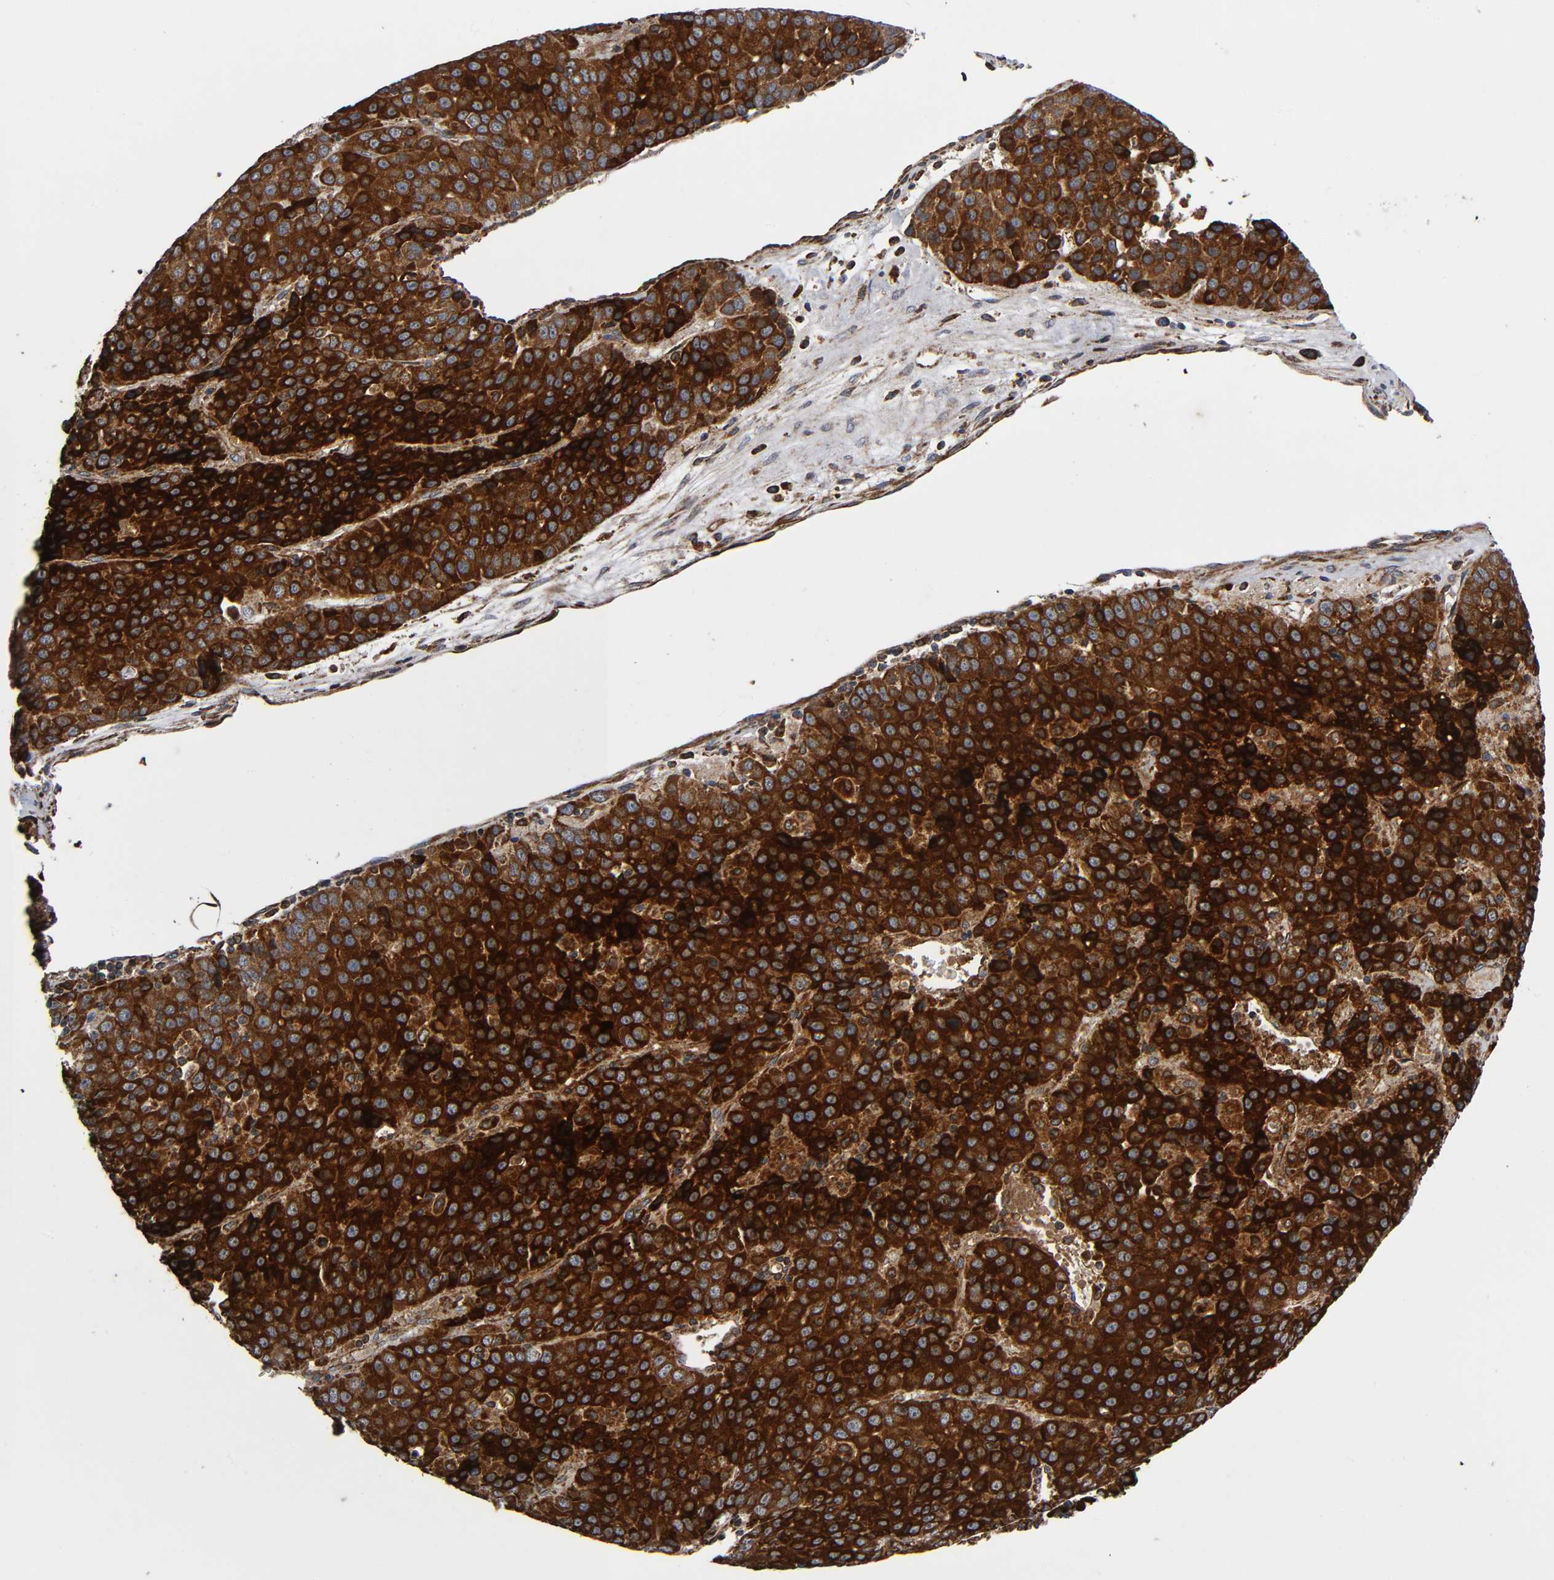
{"staining": {"intensity": "strong", "quantity": ">75%", "location": "cytoplasmic/membranous"}, "tissue": "liver cancer", "cell_type": "Tumor cells", "image_type": "cancer", "snomed": [{"axis": "morphology", "description": "Carcinoma, Hepatocellular, NOS"}, {"axis": "topography", "description": "Liver"}], "caption": "Liver cancer stained with DAB IHC displays high levels of strong cytoplasmic/membranous expression in approximately >75% of tumor cells. Immunohistochemistry stains the protein in brown and the nuclei are stained blue.", "gene": "MAP3K1", "patient": {"sex": "female", "age": 53}}